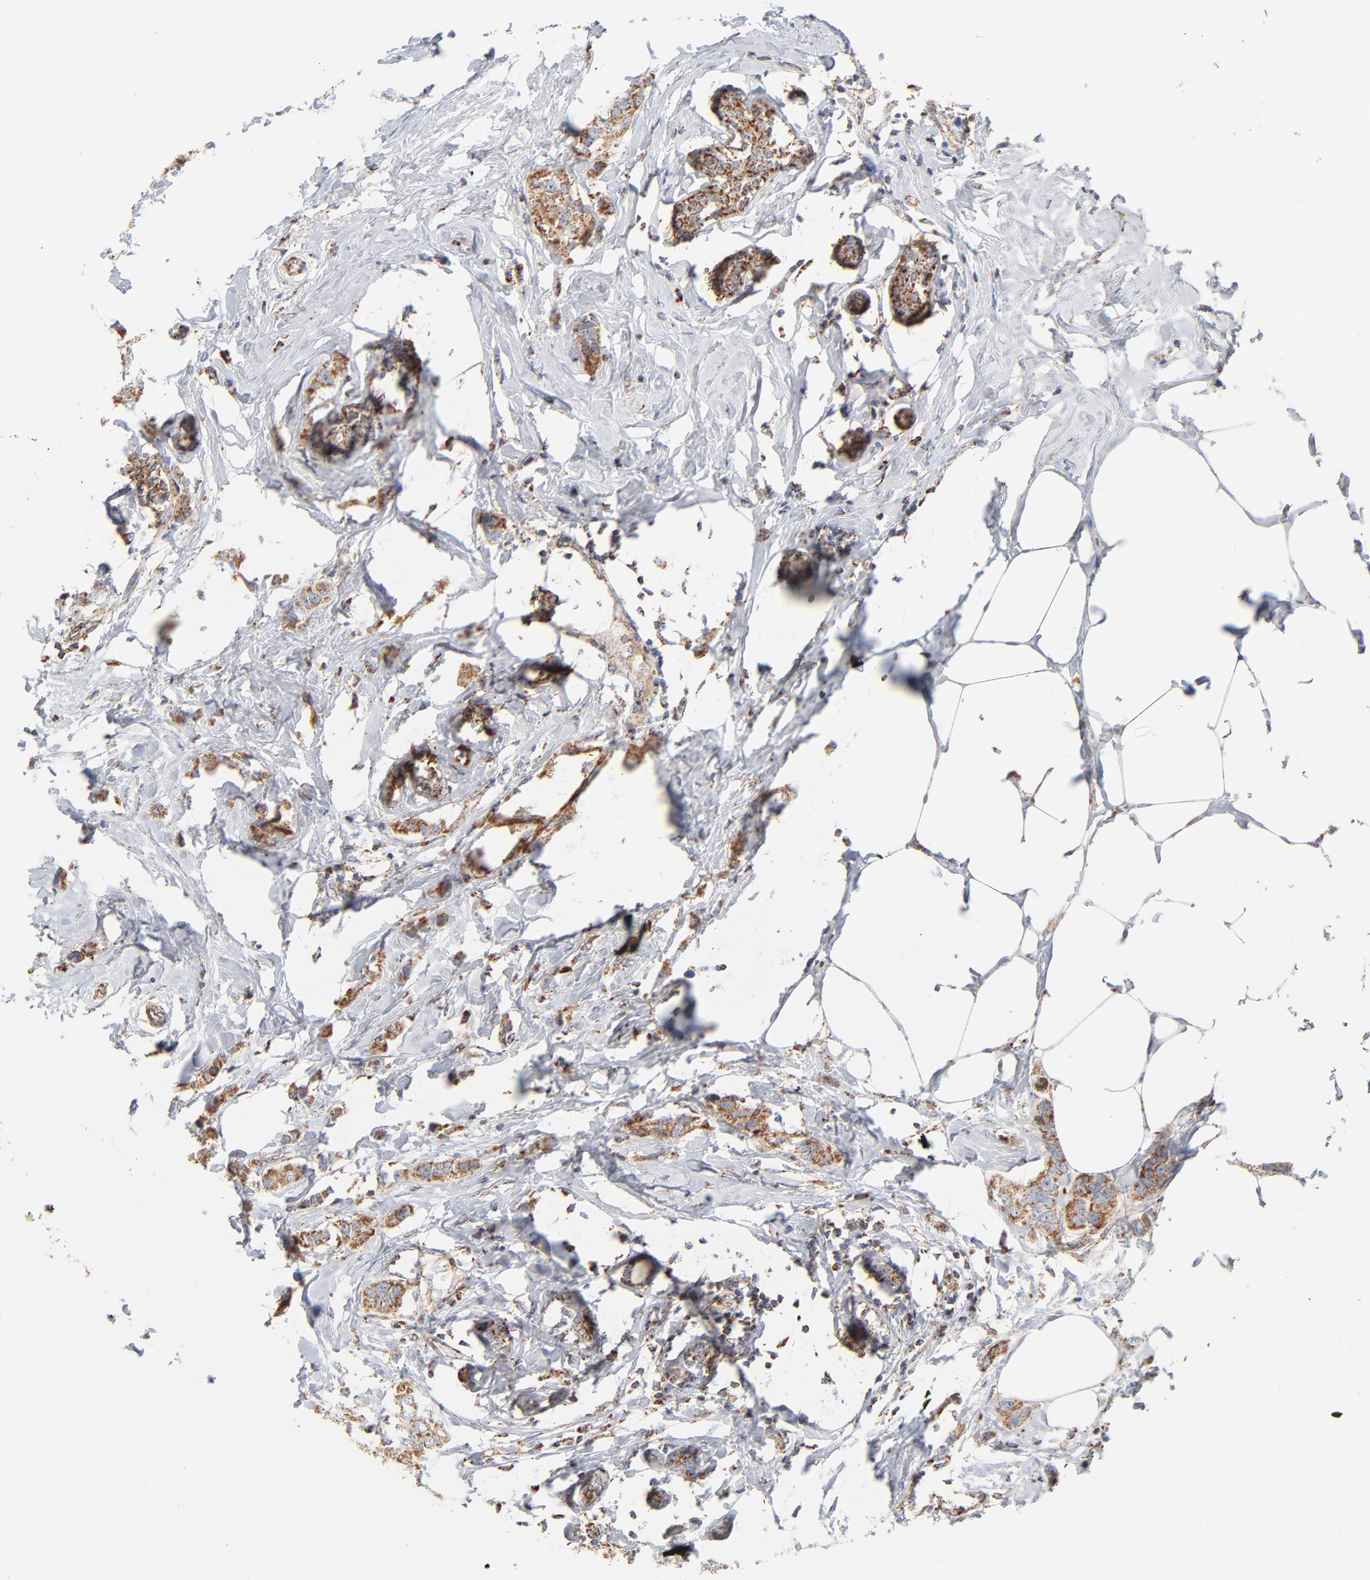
{"staining": {"intensity": "strong", "quantity": ">75%", "location": "cytoplasmic/membranous"}, "tissue": "breast cancer", "cell_type": "Tumor cells", "image_type": "cancer", "snomed": [{"axis": "morphology", "description": "Normal tissue, NOS"}, {"axis": "morphology", "description": "Duct carcinoma"}, {"axis": "topography", "description": "Breast"}], "caption": "Tumor cells reveal high levels of strong cytoplasmic/membranous staining in about >75% of cells in human invasive ductal carcinoma (breast).", "gene": "UQCRC1", "patient": {"sex": "female", "age": 50}}